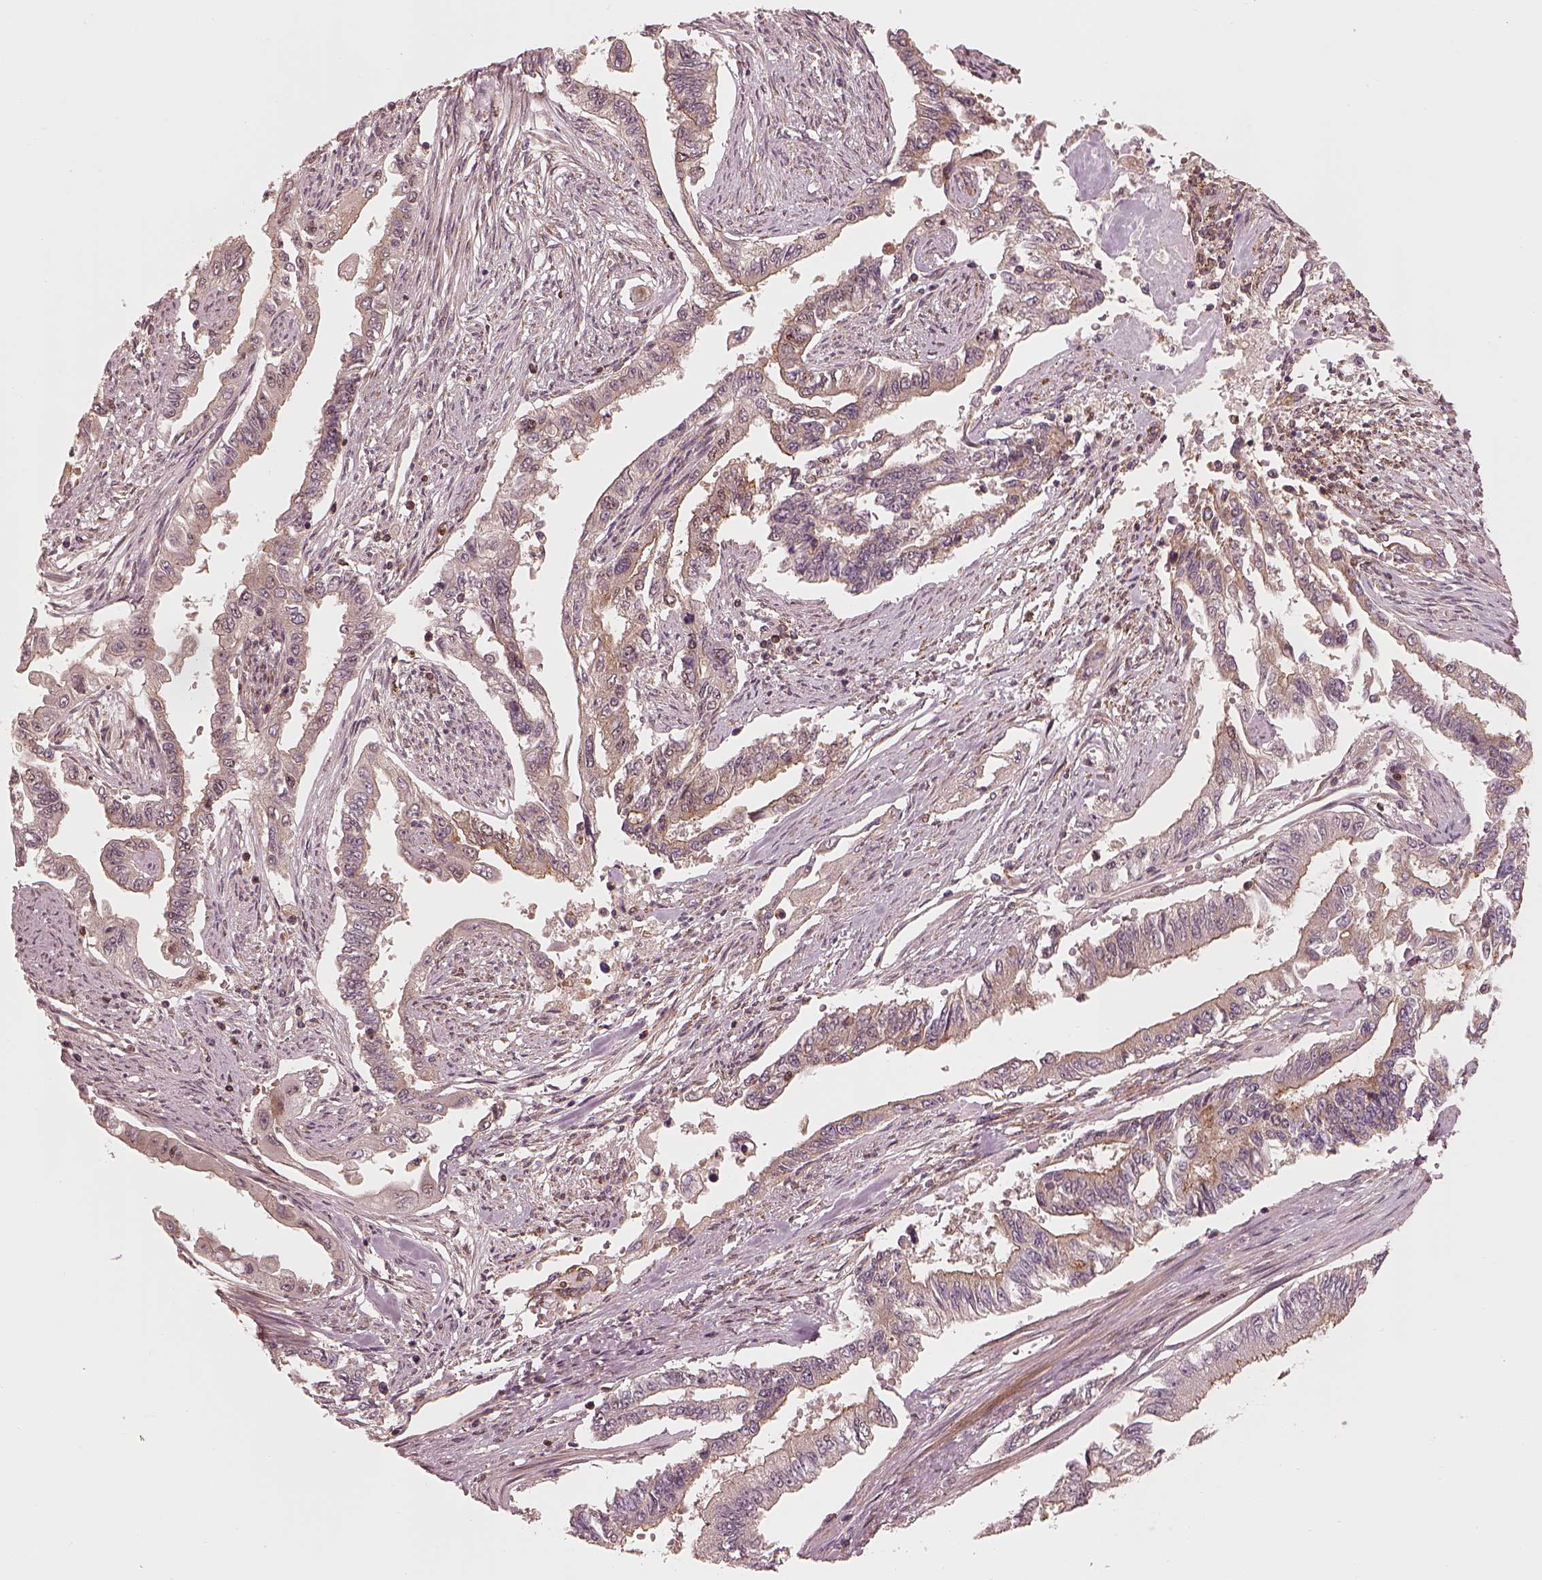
{"staining": {"intensity": "weak", "quantity": "<25%", "location": "cytoplasmic/membranous"}, "tissue": "endometrial cancer", "cell_type": "Tumor cells", "image_type": "cancer", "snomed": [{"axis": "morphology", "description": "Adenocarcinoma, NOS"}, {"axis": "topography", "description": "Uterus"}], "caption": "DAB (3,3'-diaminobenzidine) immunohistochemical staining of human endometrial cancer (adenocarcinoma) demonstrates no significant positivity in tumor cells.", "gene": "FAM107B", "patient": {"sex": "female", "age": 59}}